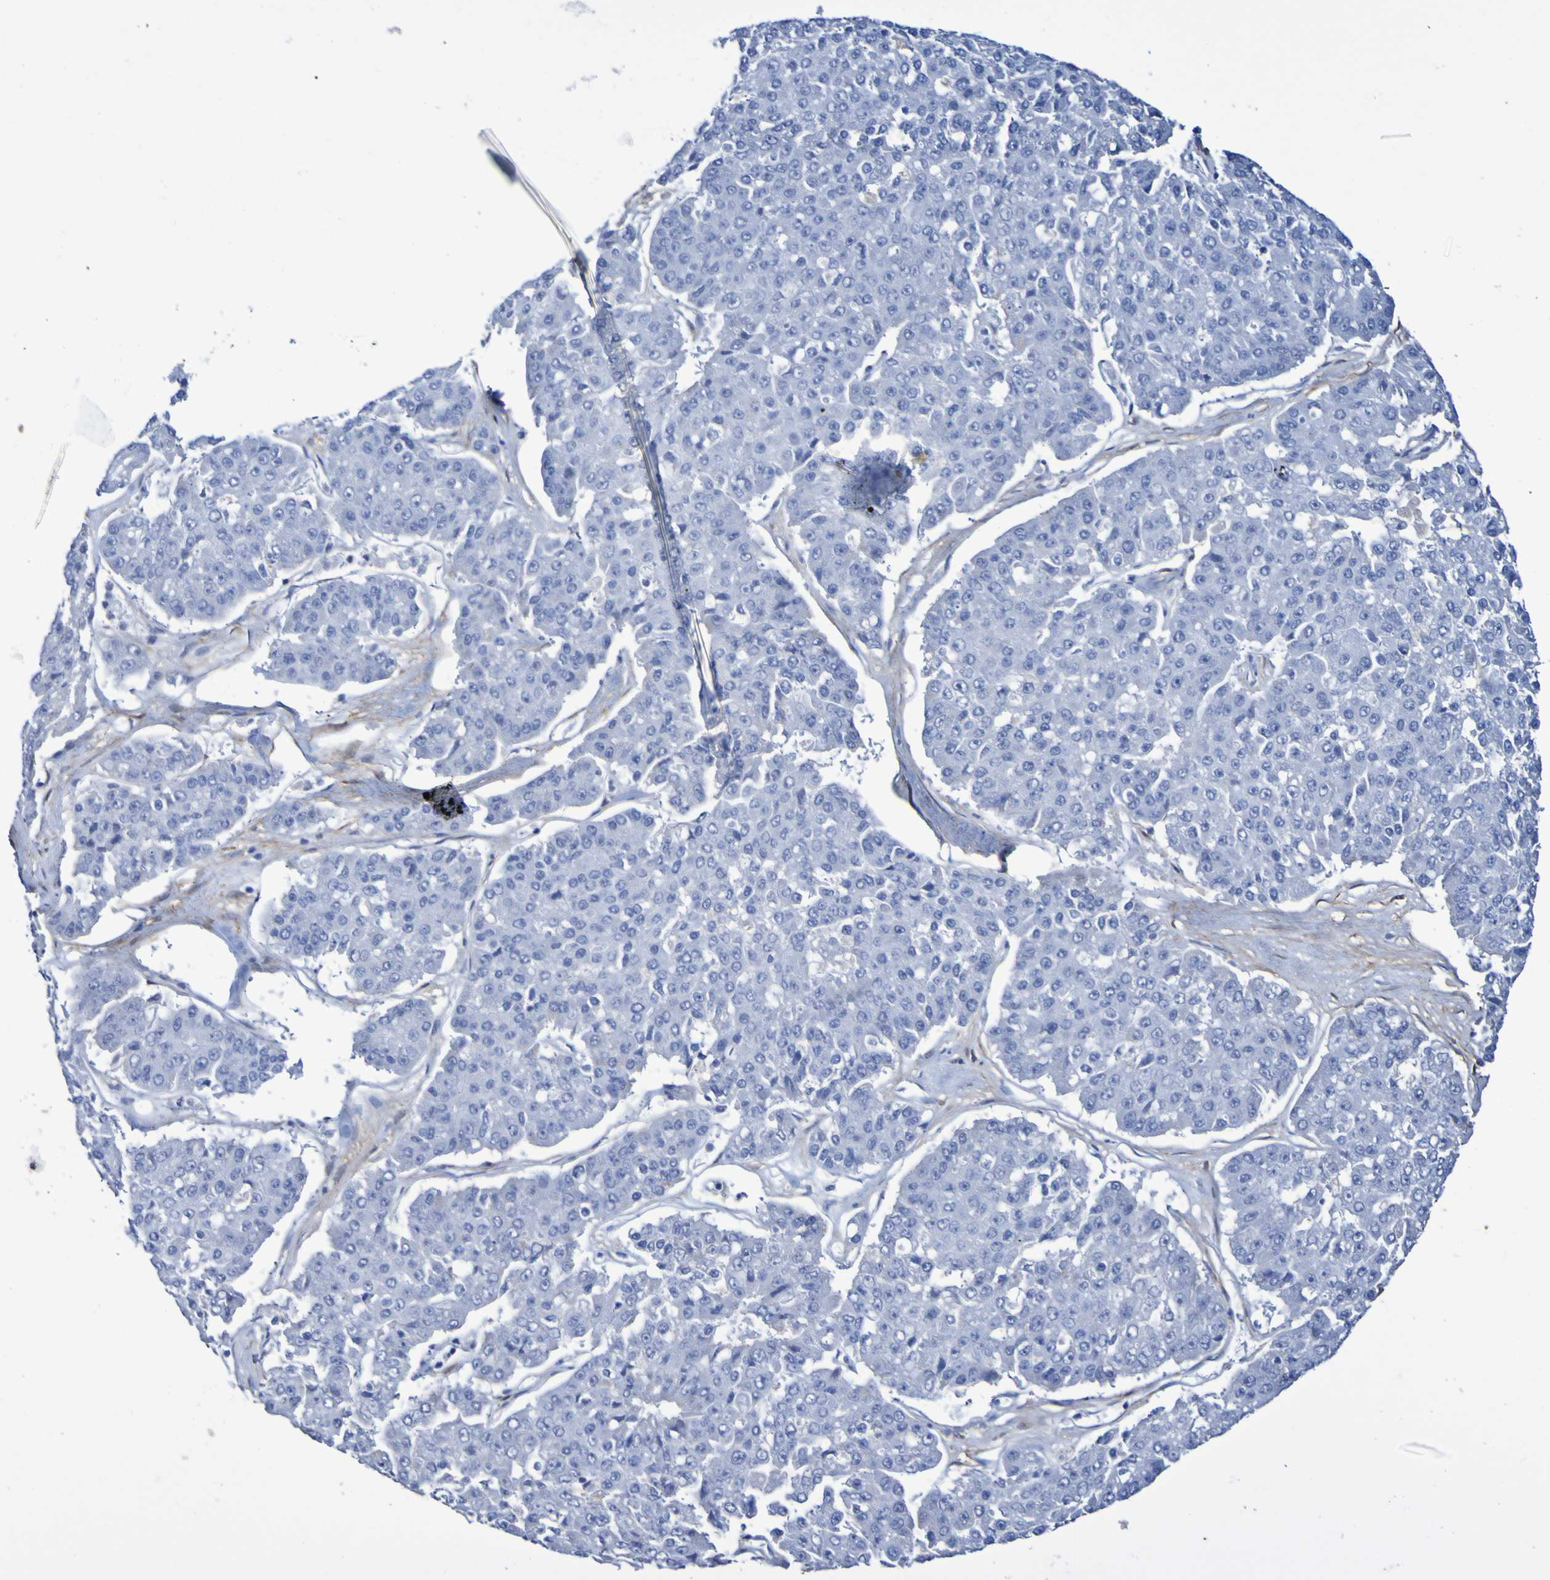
{"staining": {"intensity": "negative", "quantity": "none", "location": "none"}, "tissue": "pancreatic cancer", "cell_type": "Tumor cells", "image_type": "cancer", "snomed": [{"axis": "morphology", "description": "Adenocarcinoma, NOS"}, {"axis": "topography", "description": "Pancreas"}], "caption": "Tumor cells show no significant expression in pancreatic cancer (adenocarcinoma). Nuclei are stained in blue.", "gene": "SGCB", "patient": {"sex": "male", "age": 50}}